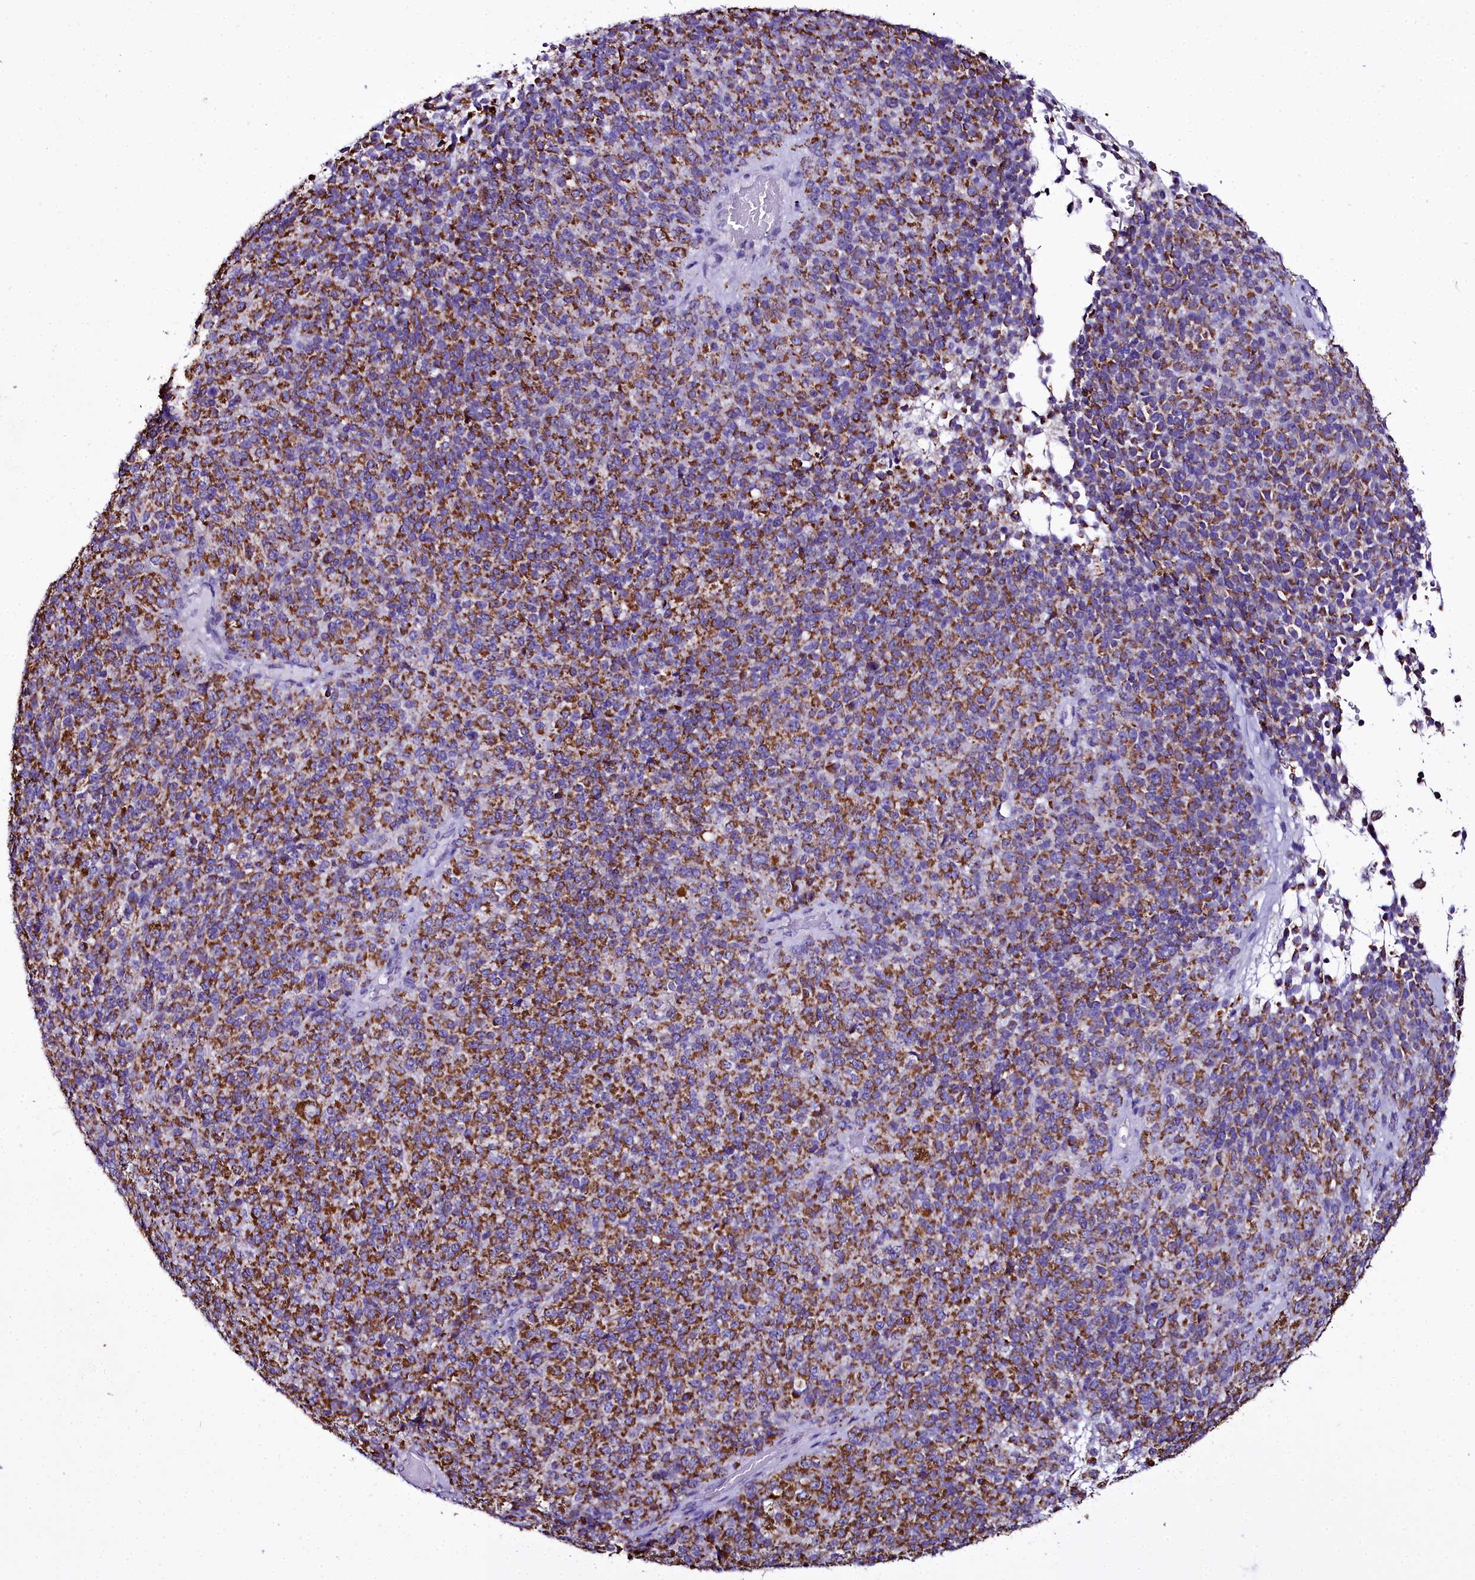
{"staining": {"intensity": "strong", "quantity": ">75%", "location": "cytoplasmic/membranous"}, "tissue": "melanoma", "cell_type": "Tumor cells", "image_type": "cancer", "snomed": [{"axis": "morphology", "description": "Malignant melanoma, Metastatic site"}, {"axis": "topography", "description": "Brain"}], "caption": "Melanoma stained with a protein marker exhibits strong staining in tumor cells.", "gene": "WDFY3", "patient": {"sex": "female", "age": 56}}